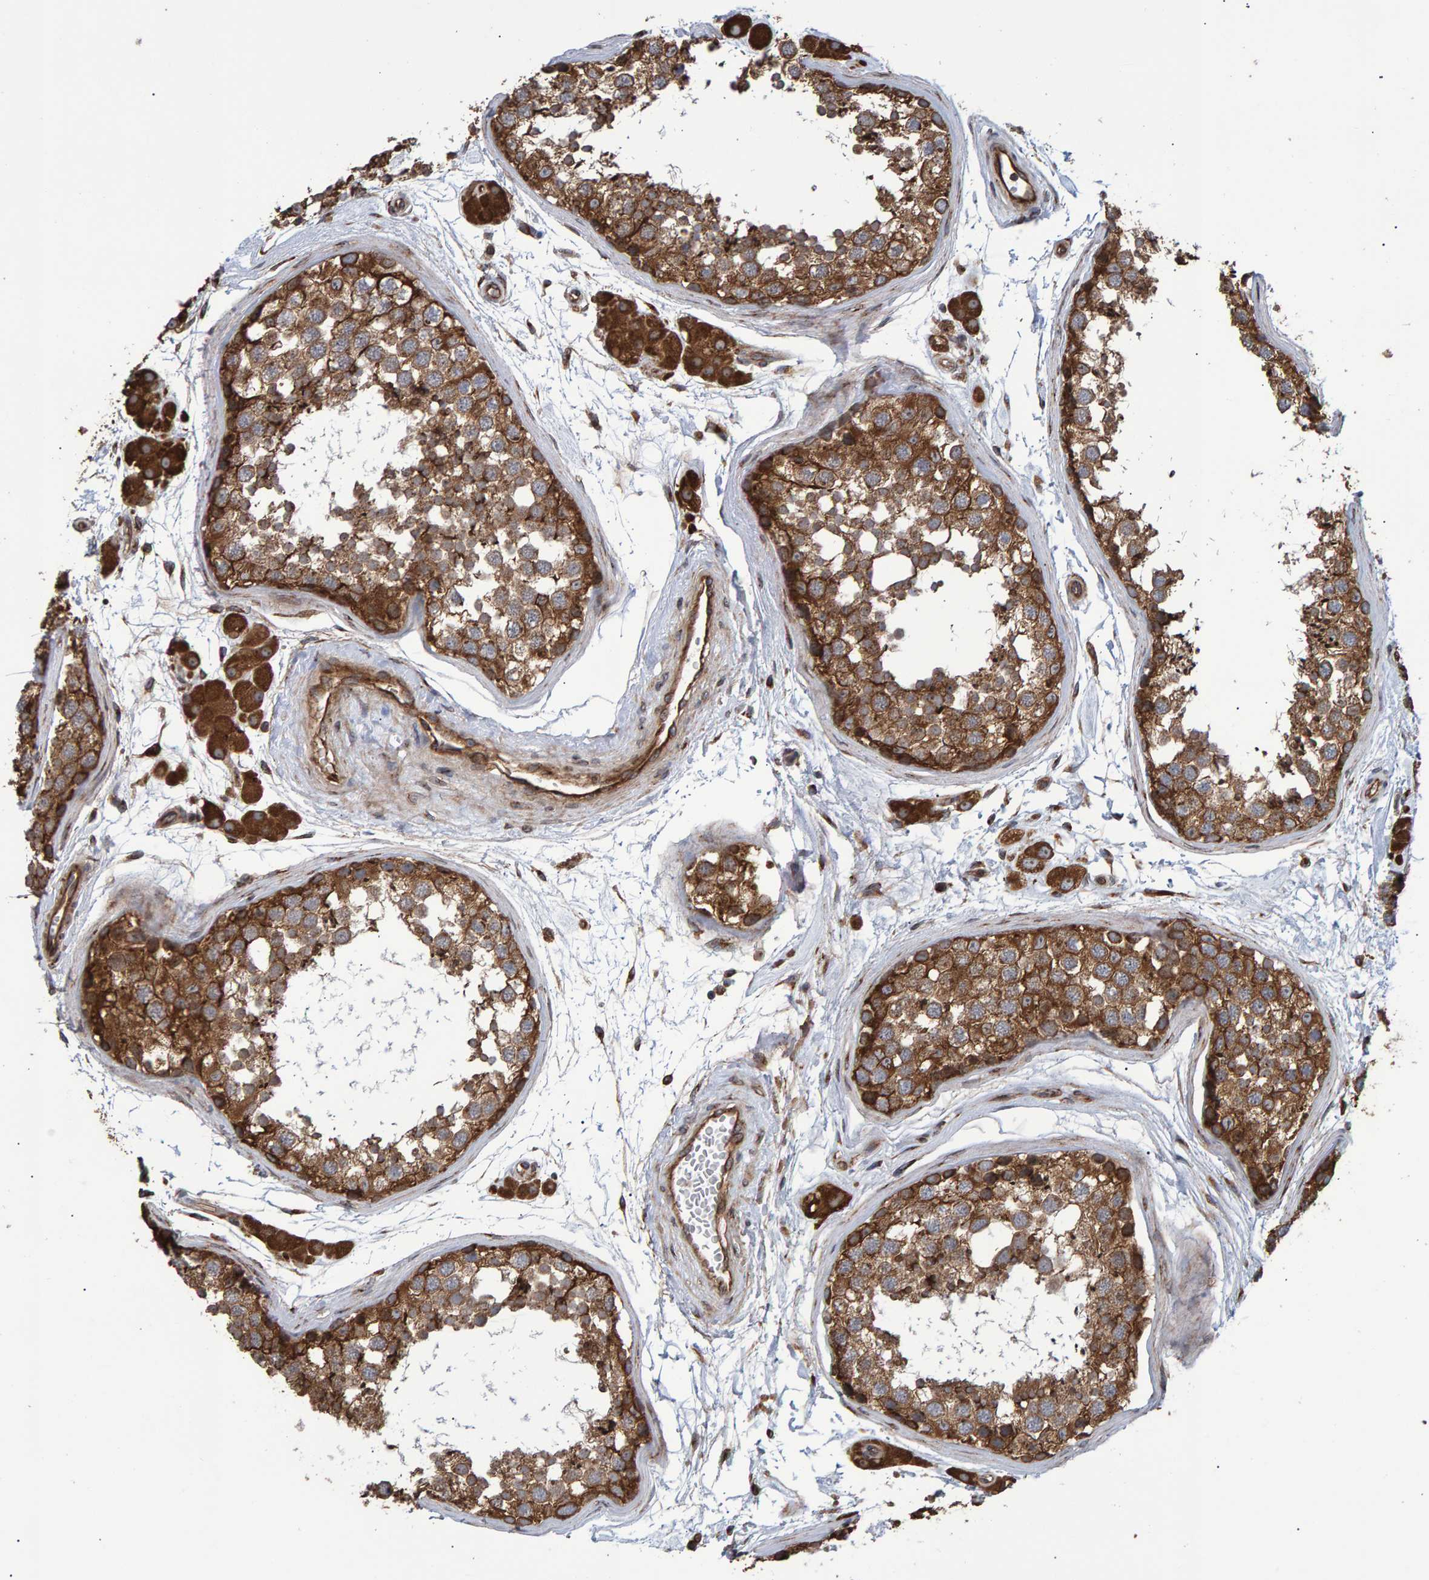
{"staining": {"intensity": "moderate", "quantity": ">75%", "location": "cytoplasmic/membranous"}, "tissue": "testis", "cell_type": "Cells in seminiferous ducts", "image_type": "normal", "snomed": [{"axis": "morphology", "description": "Normal tissue, NOS"}, {"axis": "topography", "description": "Testis"}], "caption": "Testis stained with DAB IHC displays medium levels of moderate cytoplasmic/membranous positivity in approximately >75% of cells in seminiferous ducts.", "gene": "FAM117A", "patient": {"sex": "male", "age": 56}}